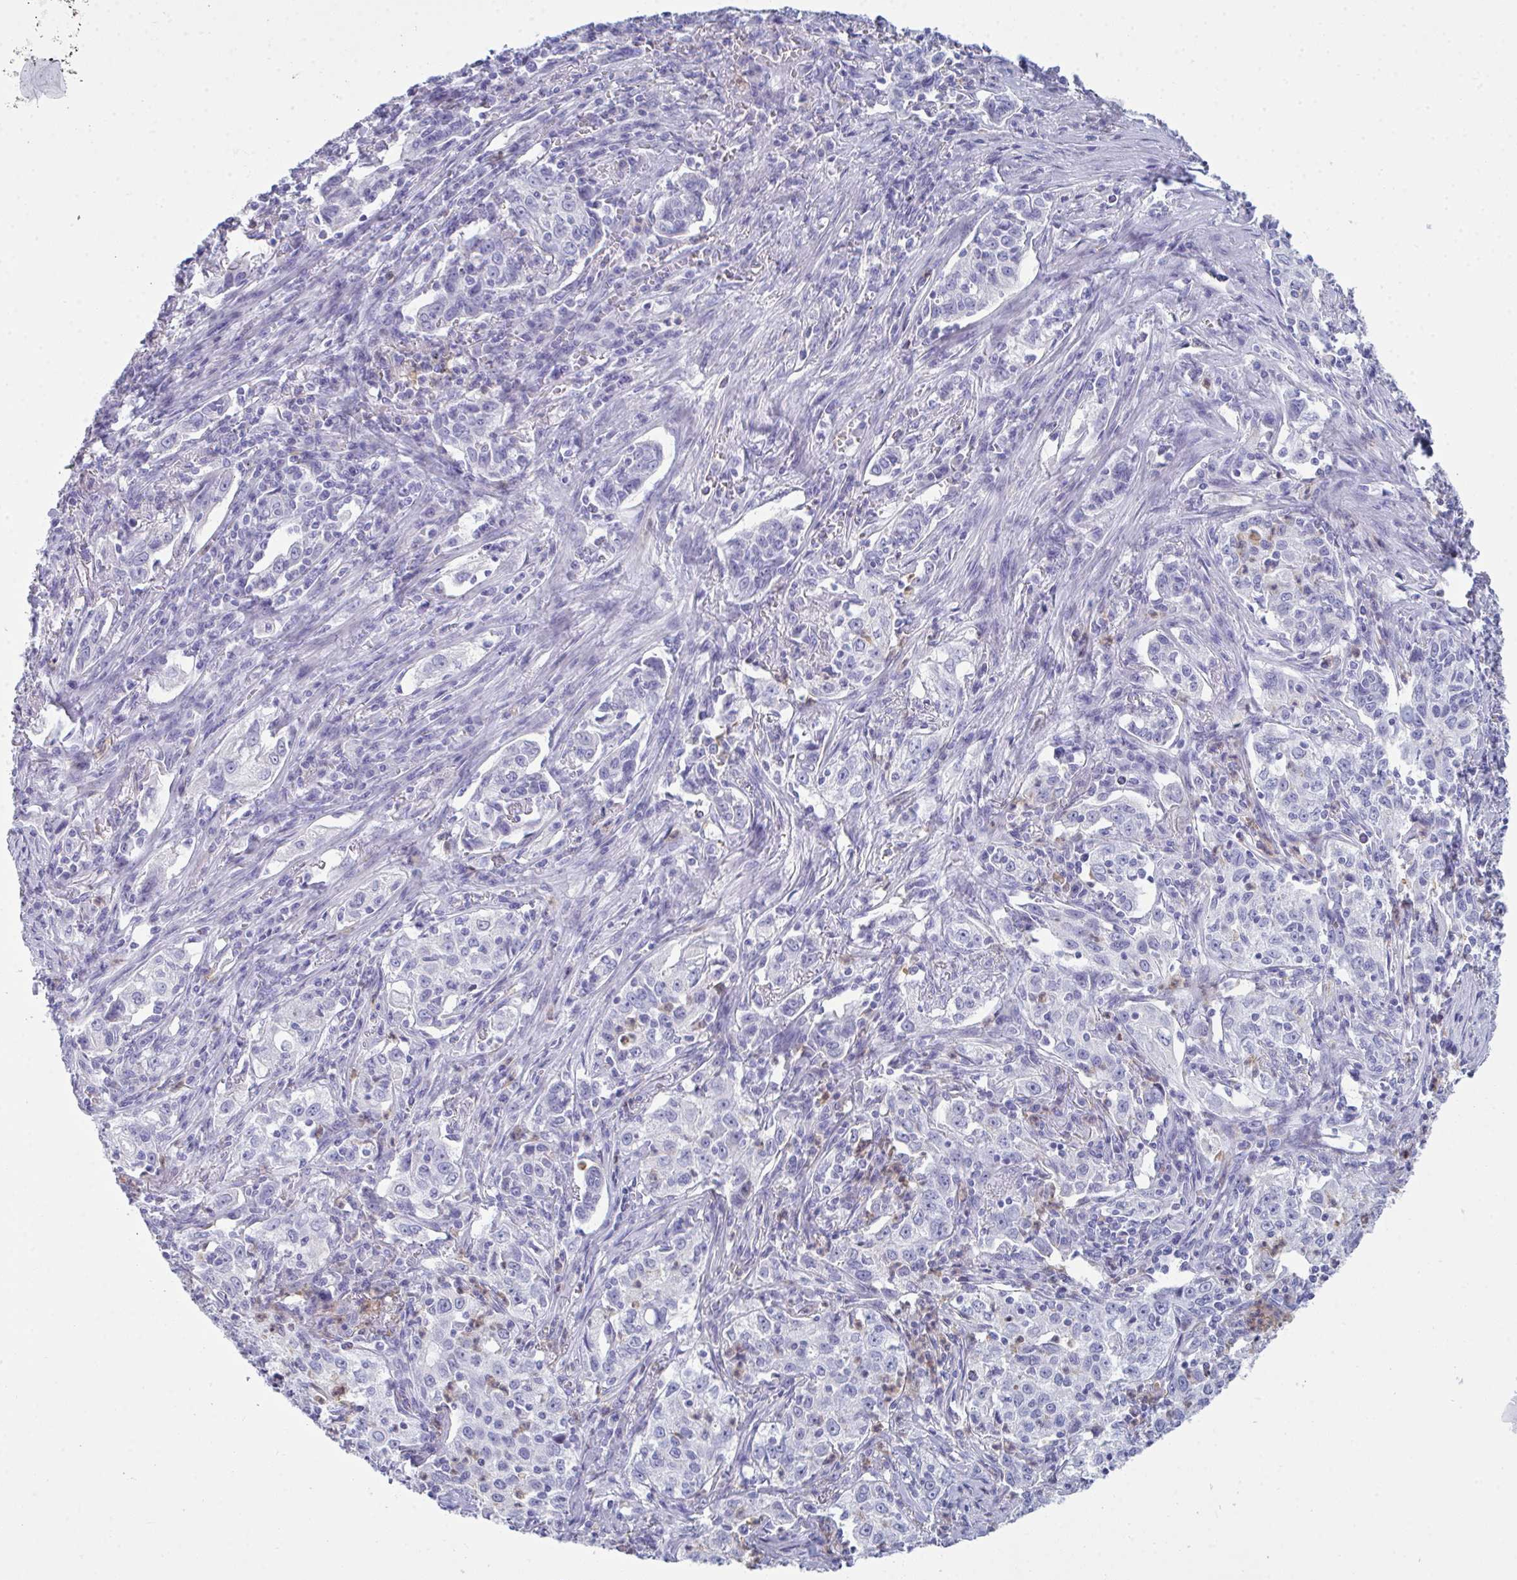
{"staining": {"intensity": "negative", "quantity": "none", "location": "none"}, "tissue": "lung cancer", "cell_type": "Tumor cells", "image_type": "cancer", "snomed": [{"axis": "morphology", "description": "Squamous cell carcinoma, NOS"}, {"axis": "topography", "description": "Lung"}], "caption": "DAB immunohistochemical staining of lung cancer (squamous cell carcinoma) displays no significant positivity in tumor cells.", "gene": "SERPINB10", "patient": {"sex": "male", "age": 71}}